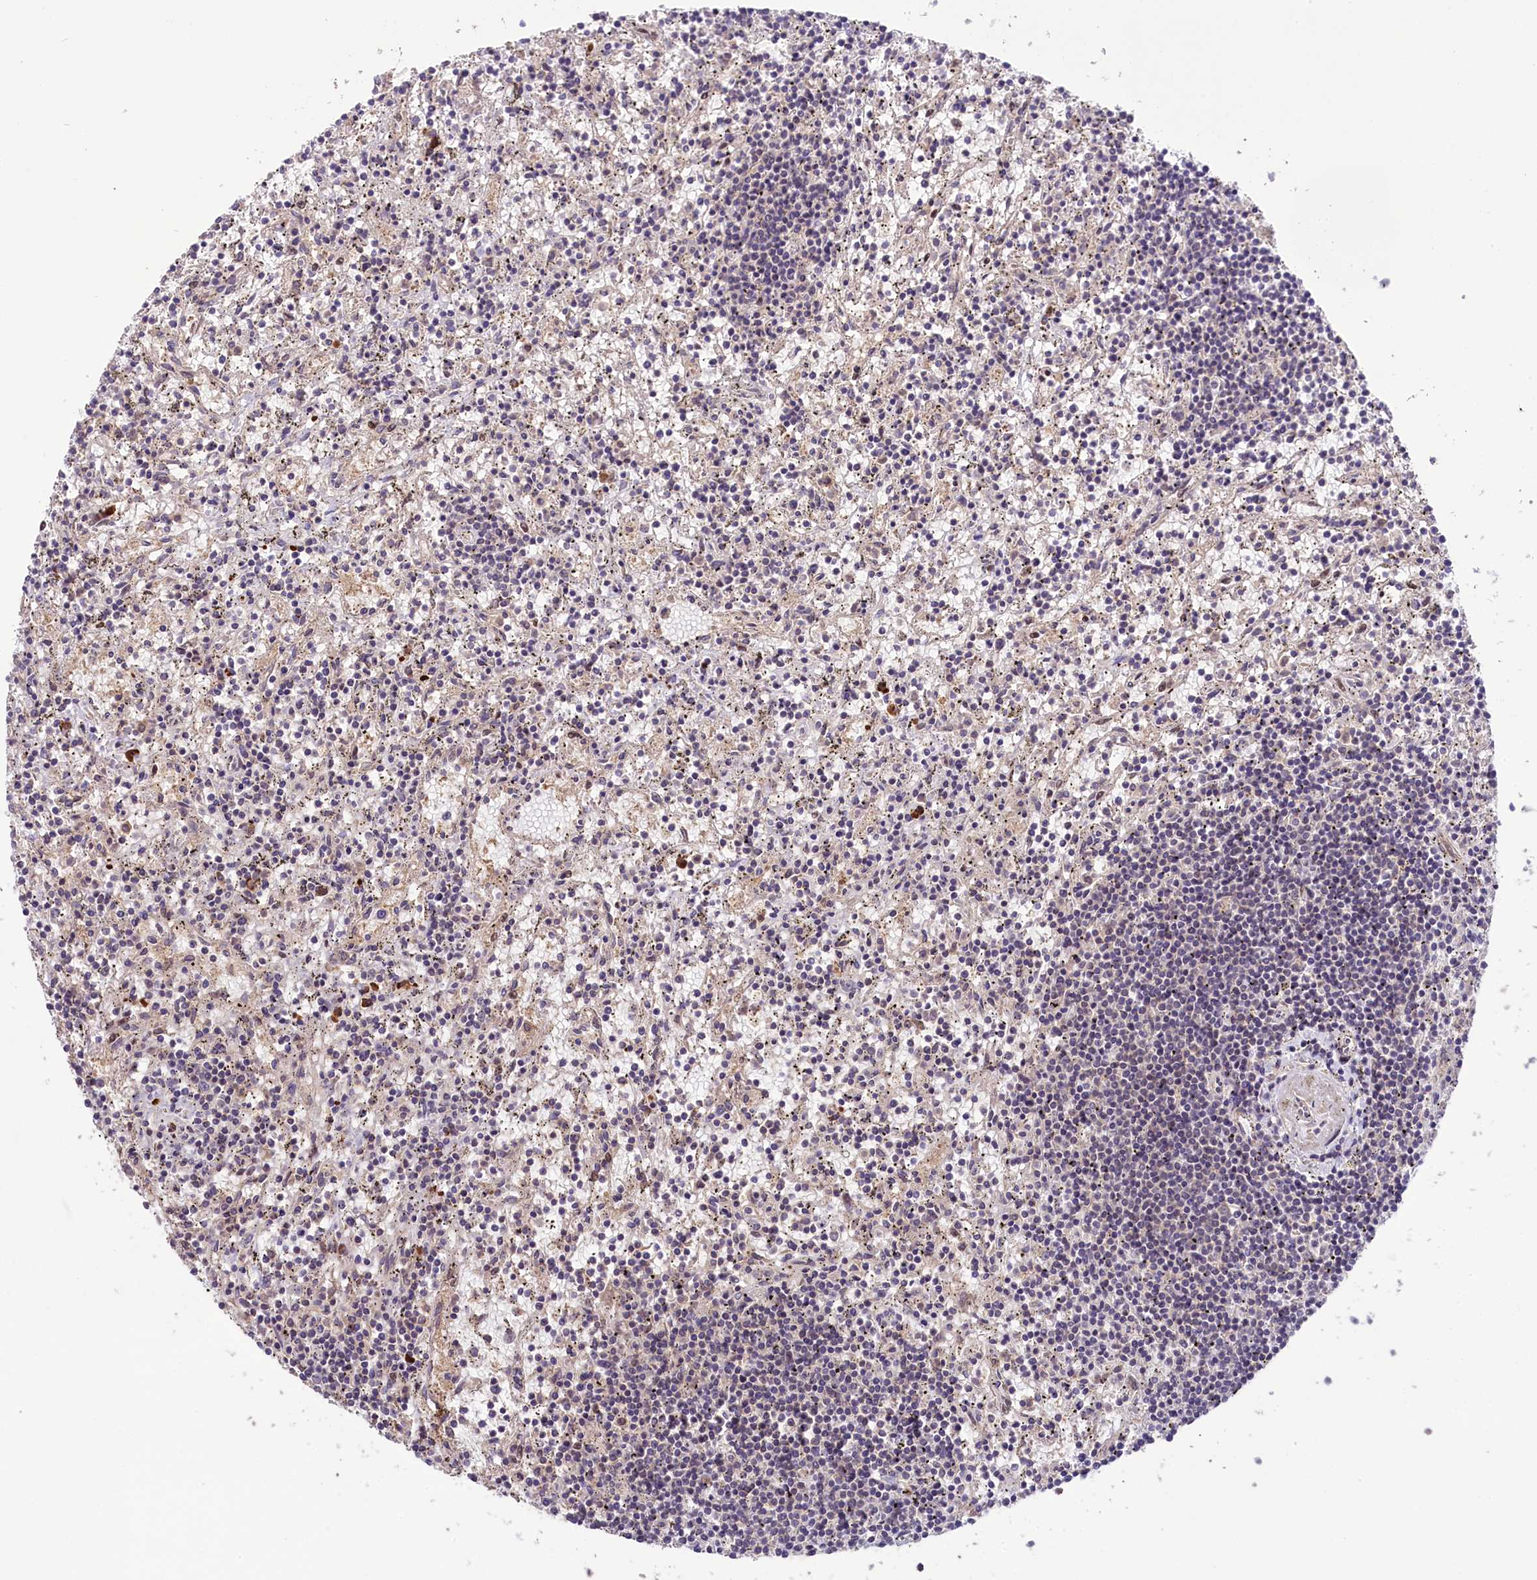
{"staining": {"intensity": "negative", "quantity": "none", "location": "none"}, "tissue": "lymphoma", "cell_type": "Tumor cells", "image_type": "cancer", "snomed": [{"axis": "morphology", "description": "Malignant lymphoma, non-Hodgkin's type, Low grade"}, {"axis": "topography", "description": "Spleen"}], "caption": "High power microscopy histopathology image of an IHC image of lymphoma, revealing no significant expression in tumor cells.", "gene": "RIC8A", "patient": {"sex": "male", "age": 76}}